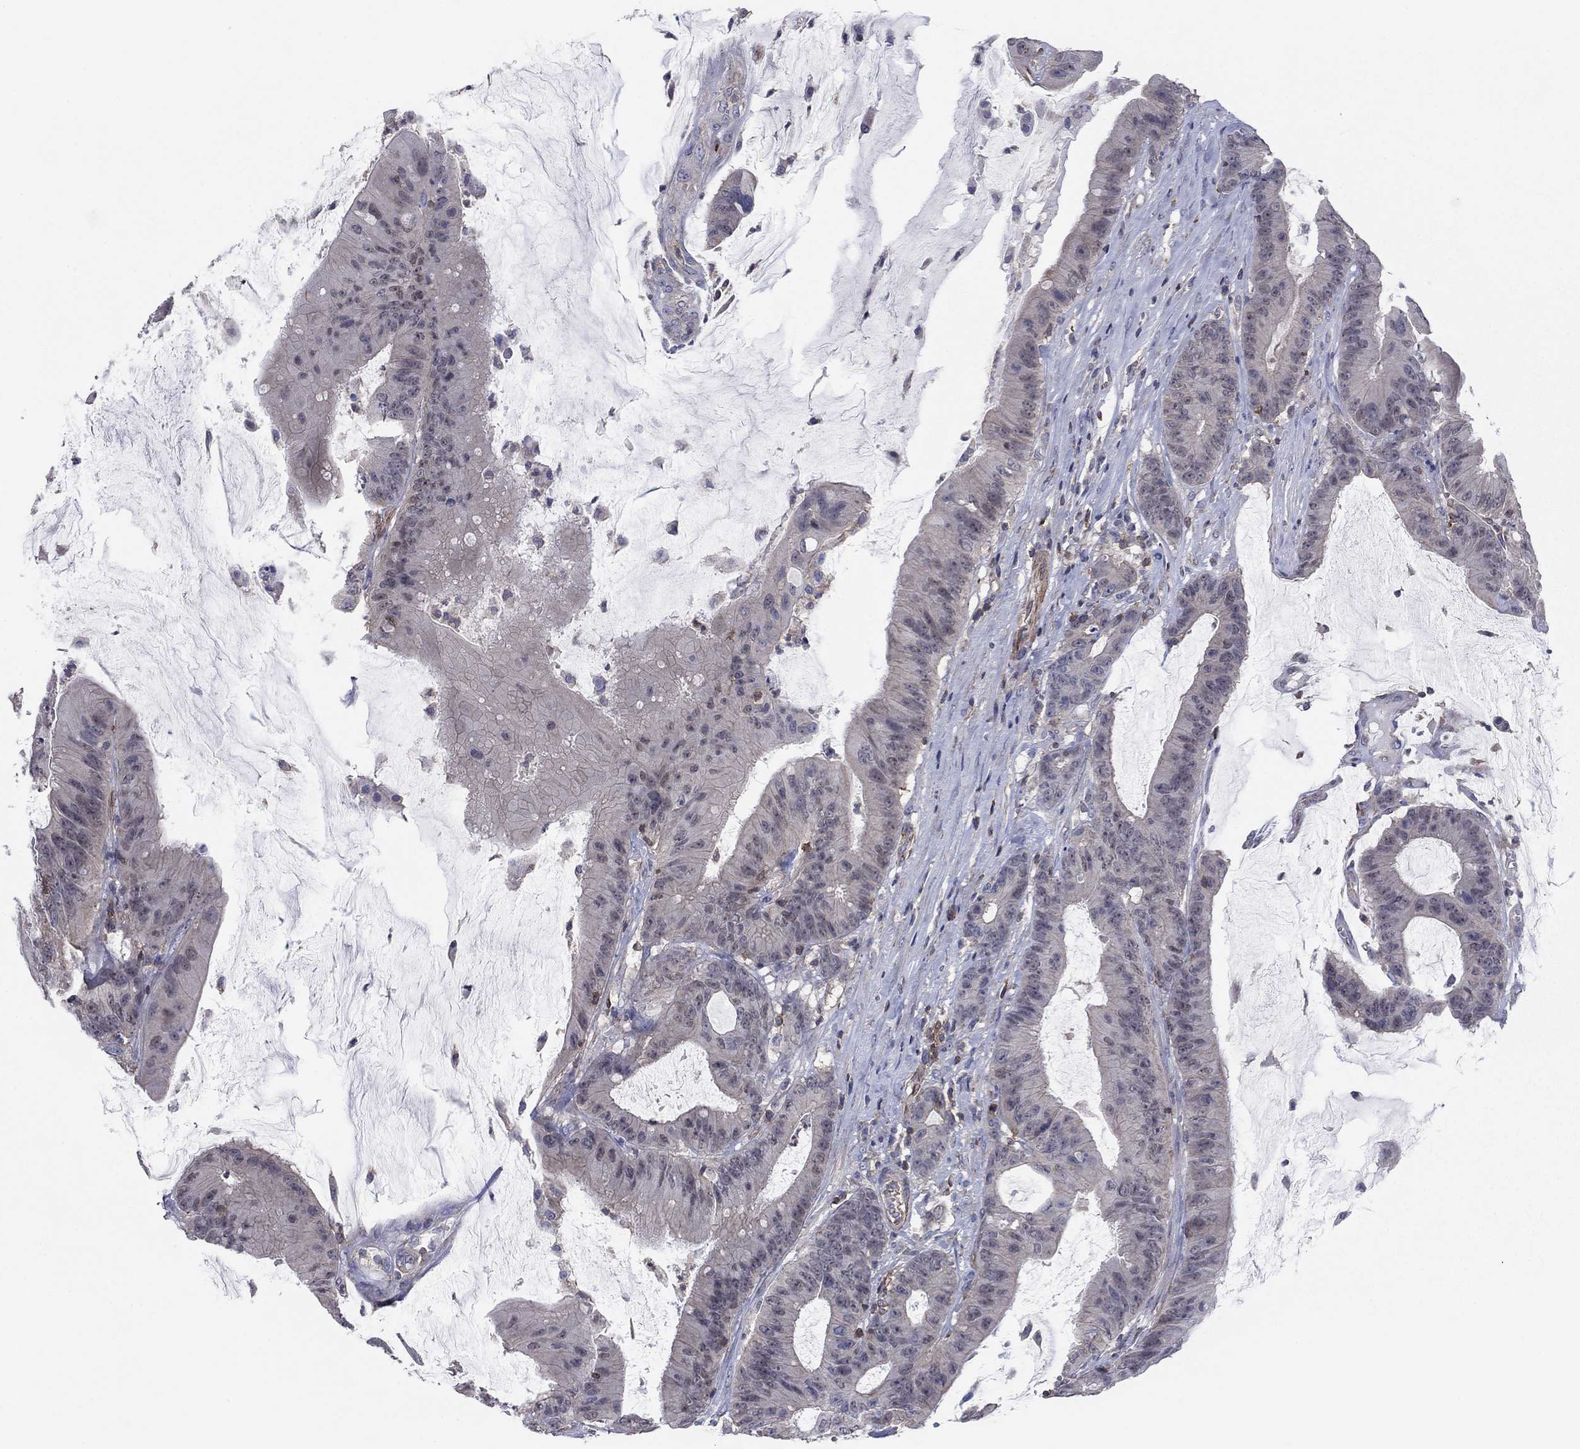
{"staining": {"intensity": "negative", "quantity": "none", "location": "none"}, "tissue": "colorectal cancer", "cell_type": "Tumor cells", "image_type": "cancer", "snomed": [{"axis": "morphology", "description": "Adenocarcinoma, NOS"}, {"axis": "topography", "description": "Colon"}], "caption": "Tumor cells show no significant staining in colorectal adenocarcinoma. (DAB (3,3'-diaminobenzidine) immunohistochemistry, high magnification).", "gene": "PSD4", "patient": {"sex": "female", "age": 69}}